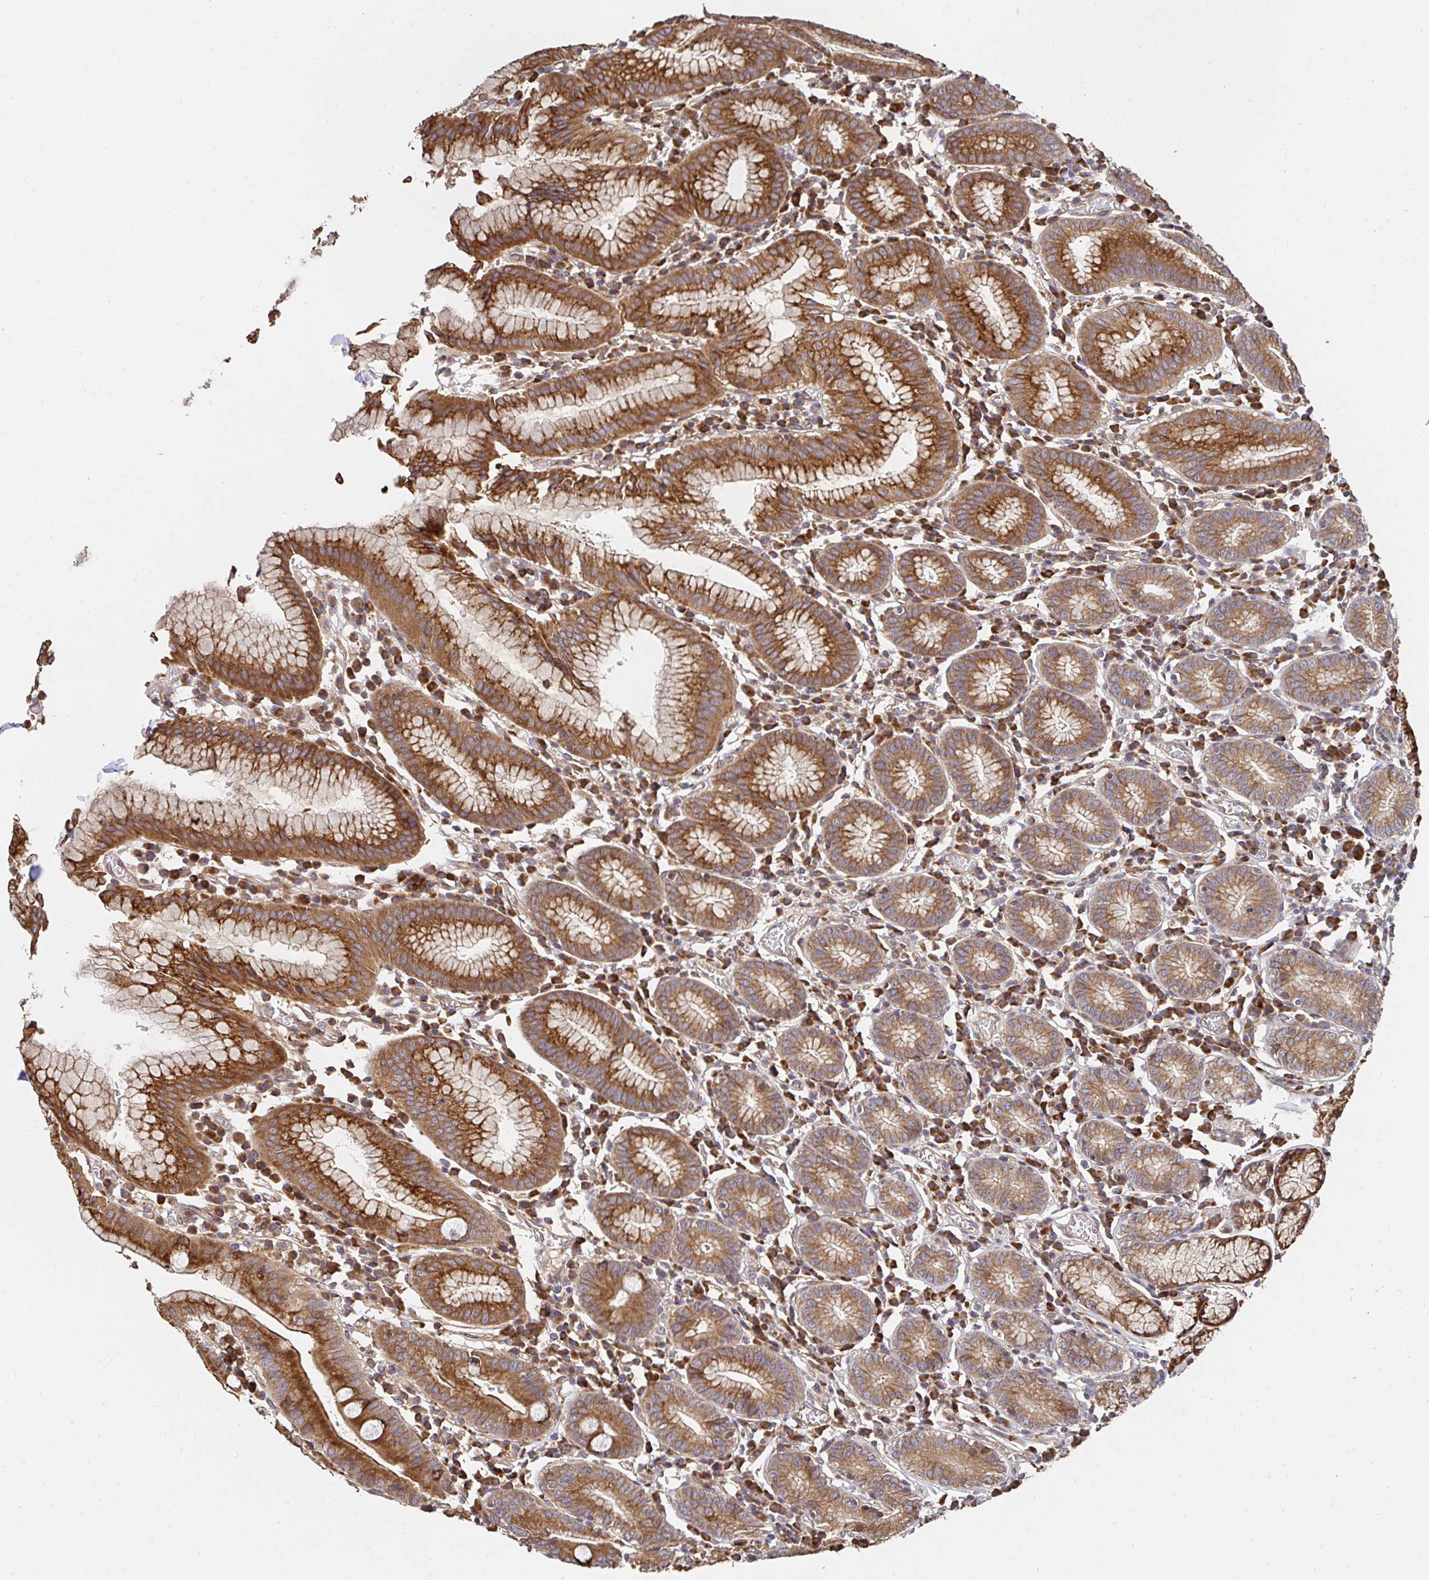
{"staining": {"intensity": "moderate", "quantity": ">75%", "location": "cytoplasmic/membranous"}, "tissue": "stomach", "cell_type": "Glandular cells", "image_type": "normal", "snomed": [{"axis": "morphology", "description": "Normal tissue, NOS"}, {"axis": "topography", "description": "Stomach"}], "caption": "DAB (3,3'-diaminobenzidine) immunohistochemical staining of benign stomach shows moderate cytoplasmic/membranous protein staining in about >75% of glandular cells. The staining was performed using DAB (3,3'-diaminobenzidine) to visualize the protein expression in brown, while the nuclei were stained in blue with hematoxylin (Magnification: 20x).", "gene": "APBB1", "patient": {"sex": "male", "age": 55}}